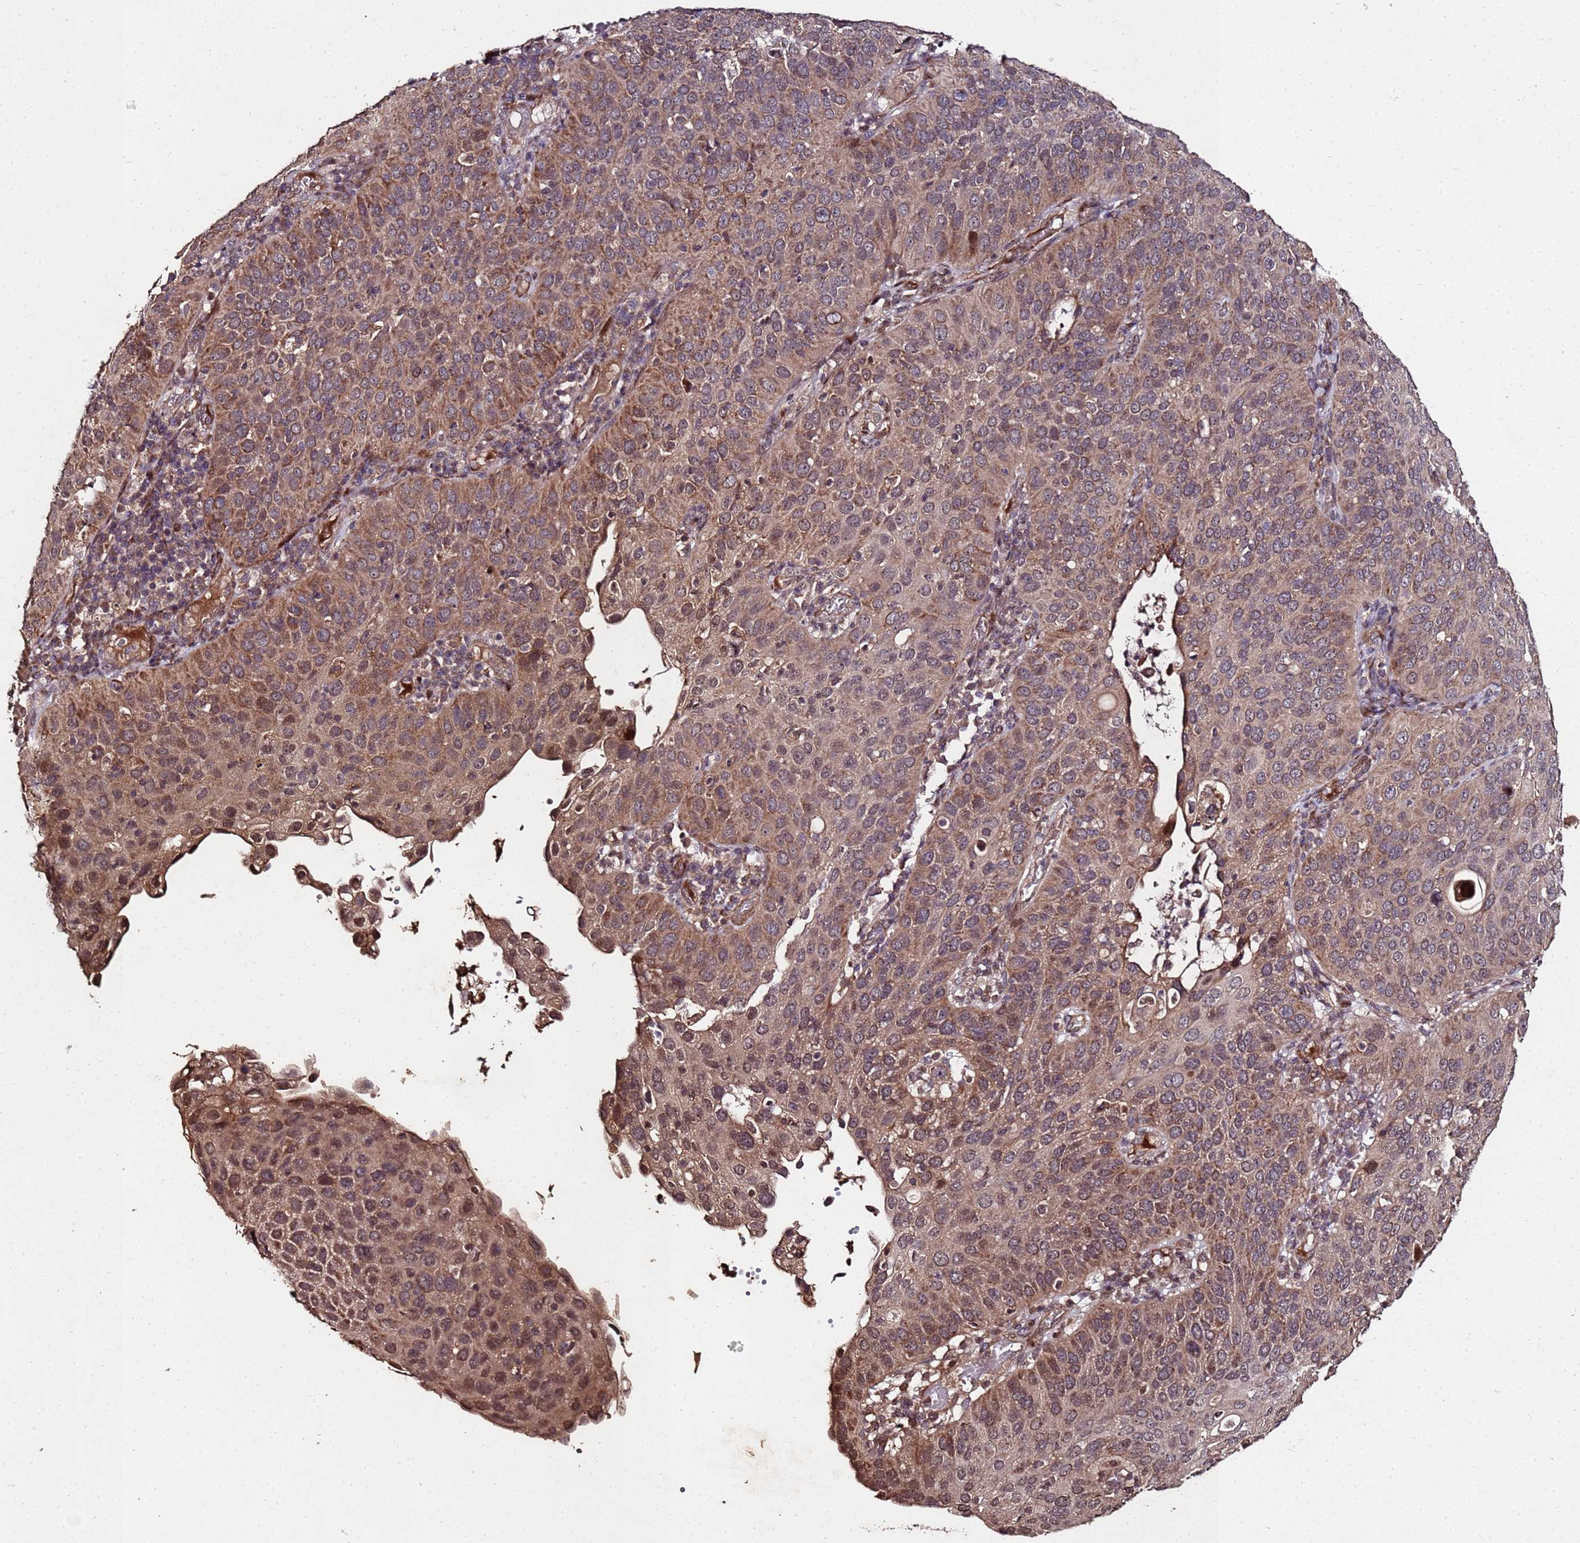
{"staining": {"intensity": "moderate", "quantity": ">75%", "location": "cytoplasmic/membranous"}, "tissue": "cervical cancer", "cell_type": "Tumor cells", "image_type": "cancer", "snomed": [{"axis": "morphology", "description": "Squamous cell carcinoma, NOS"}, {"axis": "topography", "description": "Cervix"}], "caption": "The immunohistochemical stain labels moderate cytoplasmic/membranous positivity in tumor cells of cervical squamous cell carcinoma tissue.", "gene": "PRODH", "patient": {"sex": "female", "age": 36}}